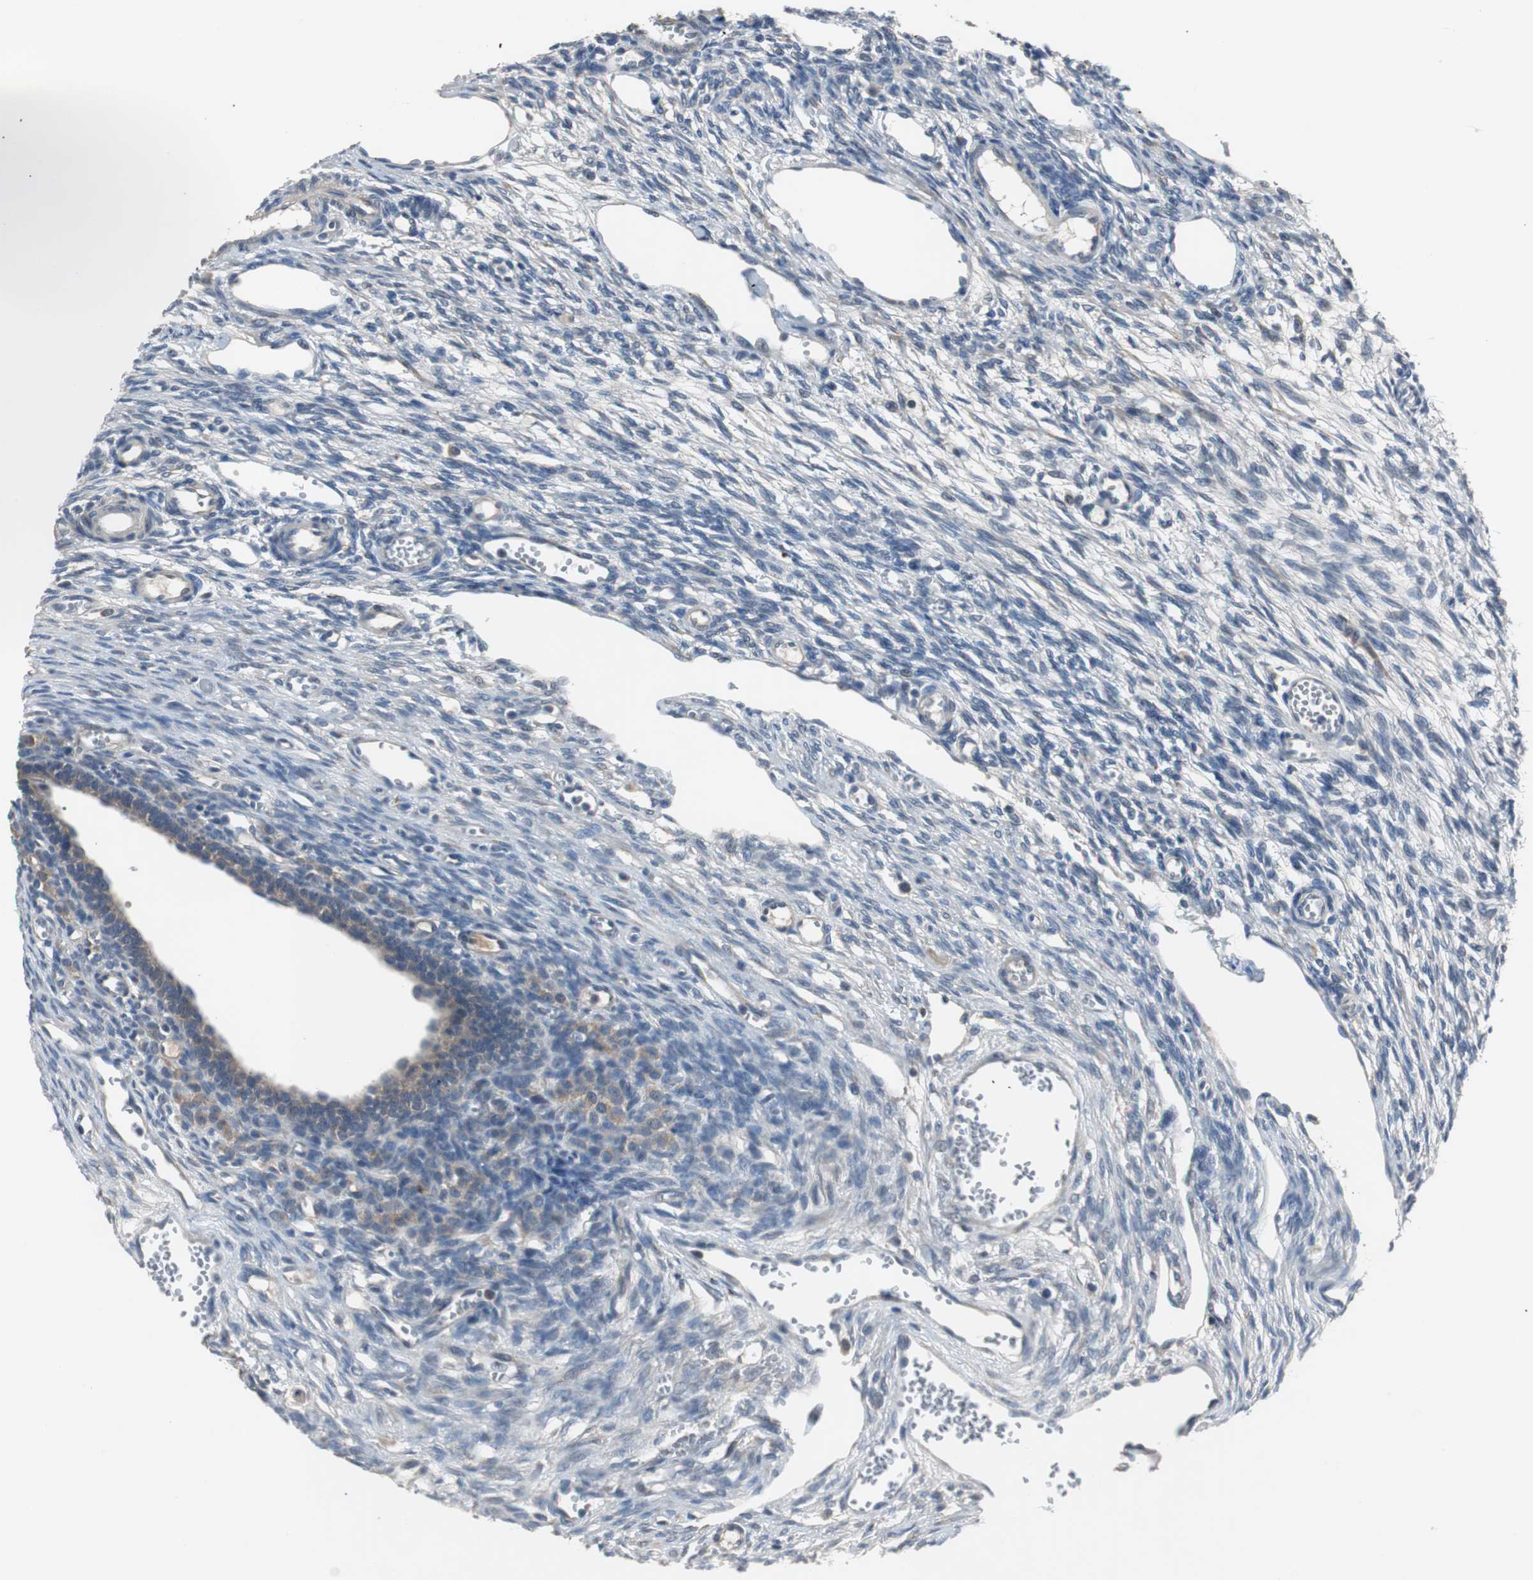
{"staining": {"intensity": "weak", "quantity": ">75%", "location": "cytoplasmic/membranous"}, "tissue": "ovary", "cell_type": "Follicle cells", "image_type": "normal", "snomed": [{"axis": "morphology", "description": "Normal tissue, NOS"}, {"axis": "topography", "description": "Ovary"}], "caption": "Protein staining shows weak cytoplasmic/membranous expression in approximately >75% of follicle cells in benign ovary. The protein of interest is stained brown, and the nuclei are stained in blue (DAB IHC with brightfield microscopy, high magnification).", "gene": "PCYT1B", "patient": {"sex": "female", "age": 33}}